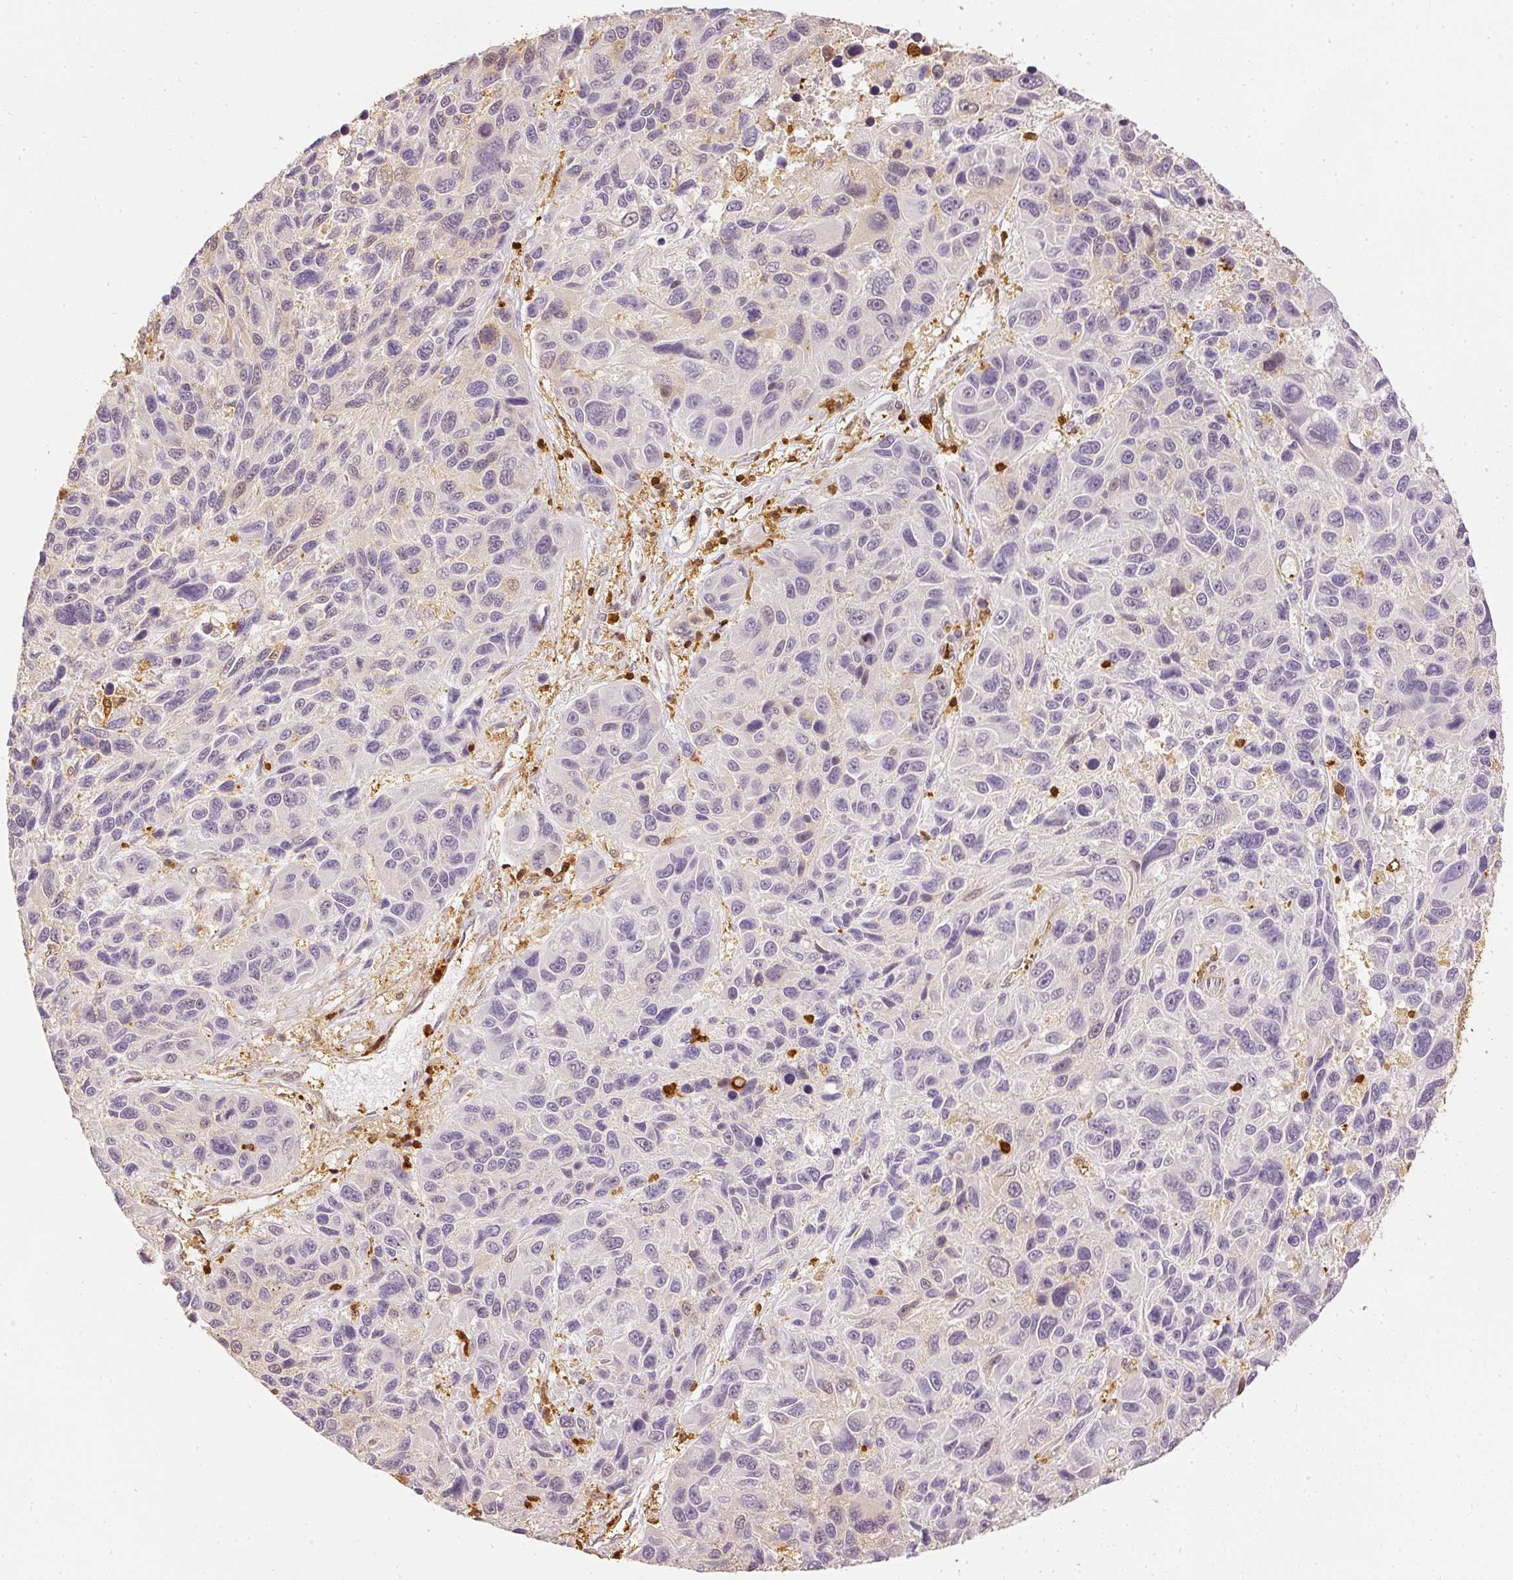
{"staining": {"intensity": "negative", "quantity": "none", "location": "none"}, "tissue": "melanoma", "cell_type": "Tumor cells", "image_type": "cancer", "snomed": [{"axis": "morphology", "description": "Malignant melanoma, NOS"}, {"axis": "topography", "description": "Skin"}], "caption": "Tumor cells are negative for brown protein staining in melanoma.", "gene": "PFN1", "patient": {"sex": "male", "age": 53}}